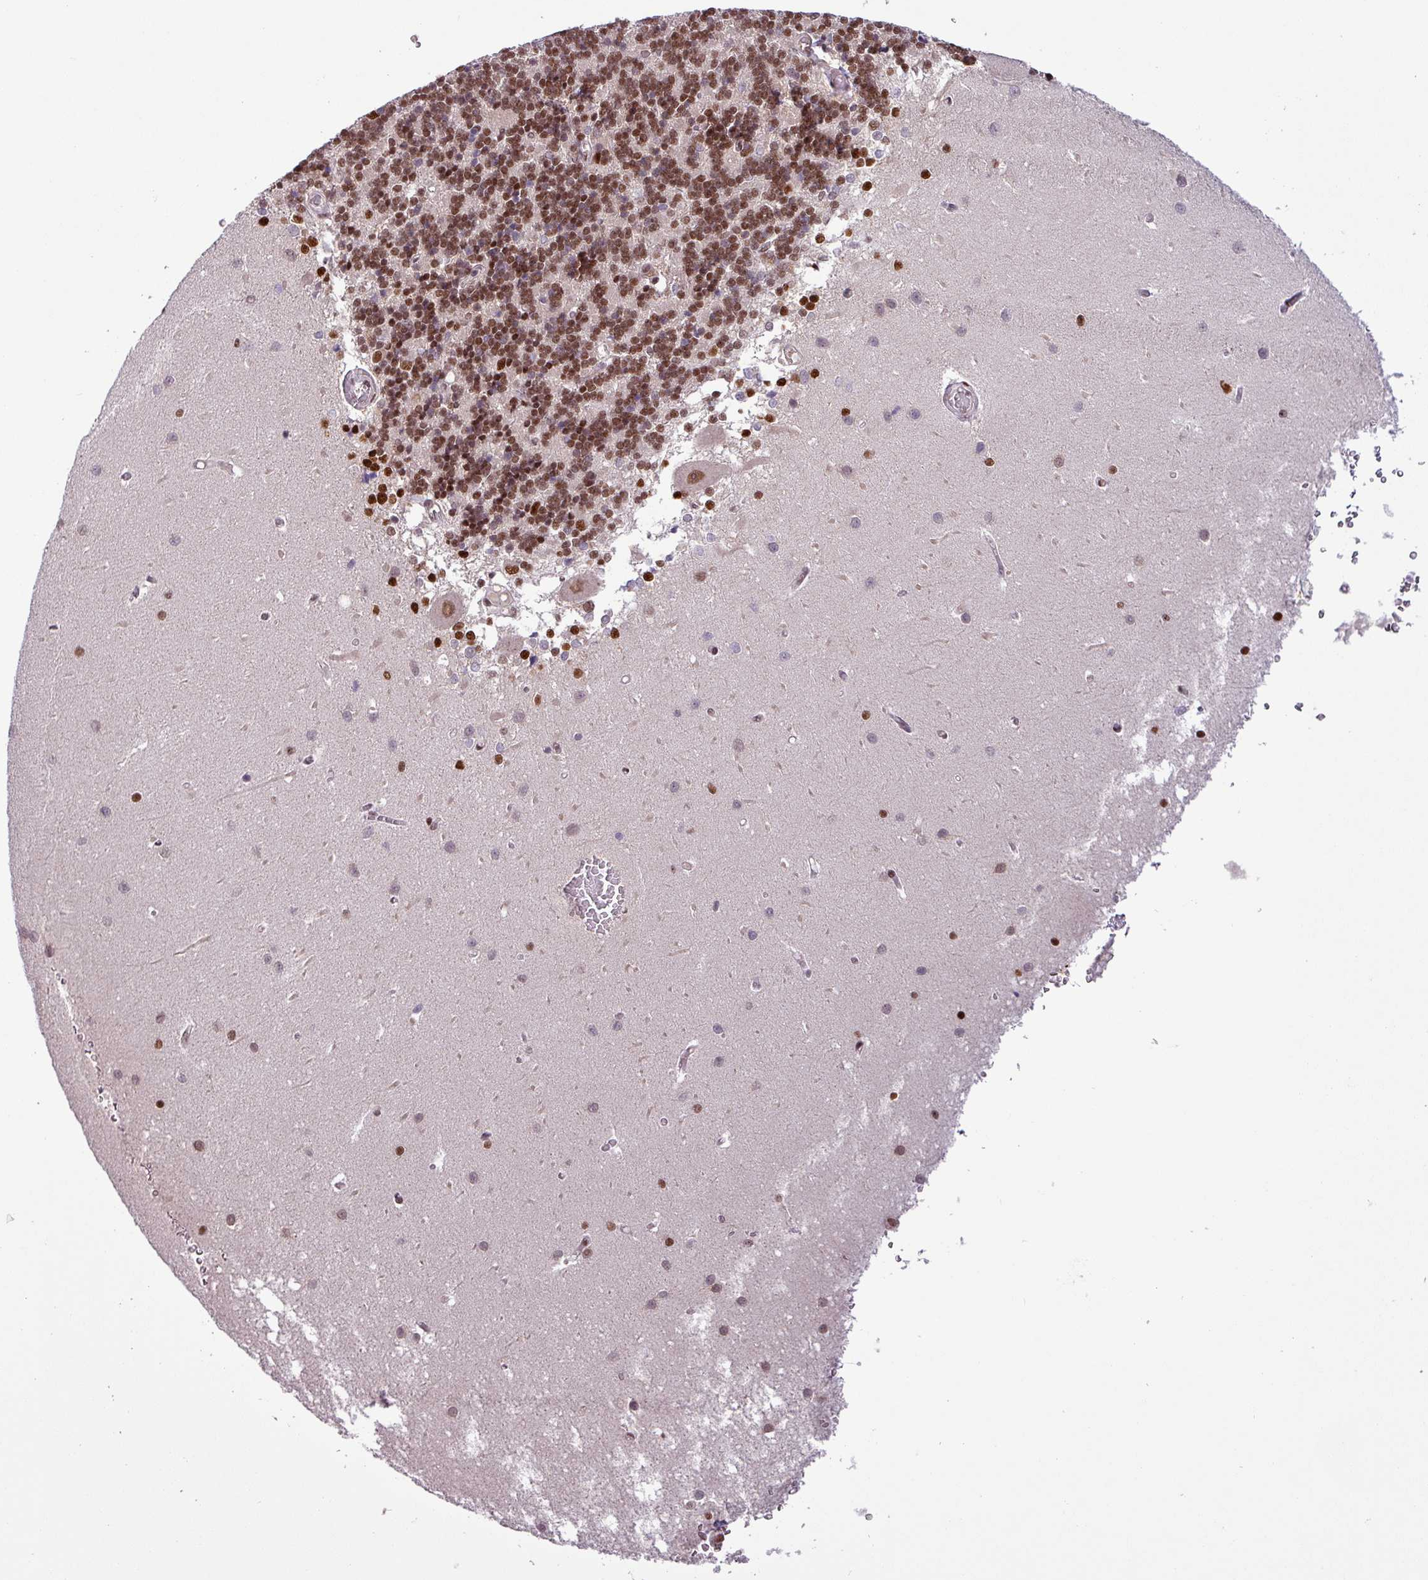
{"staining": {"intensity": "moderate", "quantity": "25%-75%", "location": "nuclear"}, "tissue": "cerebellum", "cell_type": "Cells in granular layer", "image_type": "normal", "snomed": [{"axis": "morphology", "description": "Normal tissue, NOS"}, {"axis": "topography", "description": "Cerebellum"}], "caption": "A high-resolution photomicrograph shows IHC staining of normal cerebellum, which demonstrates moderate nuclear expression in about 25%-75% of cells in granular layer. (DAB (3,3'-diaminobenzidine) IHC with brightfield microscopy, high magnification).", "gene": "IRF2BPL", "patient": {"sex": "male", "age": 37}}